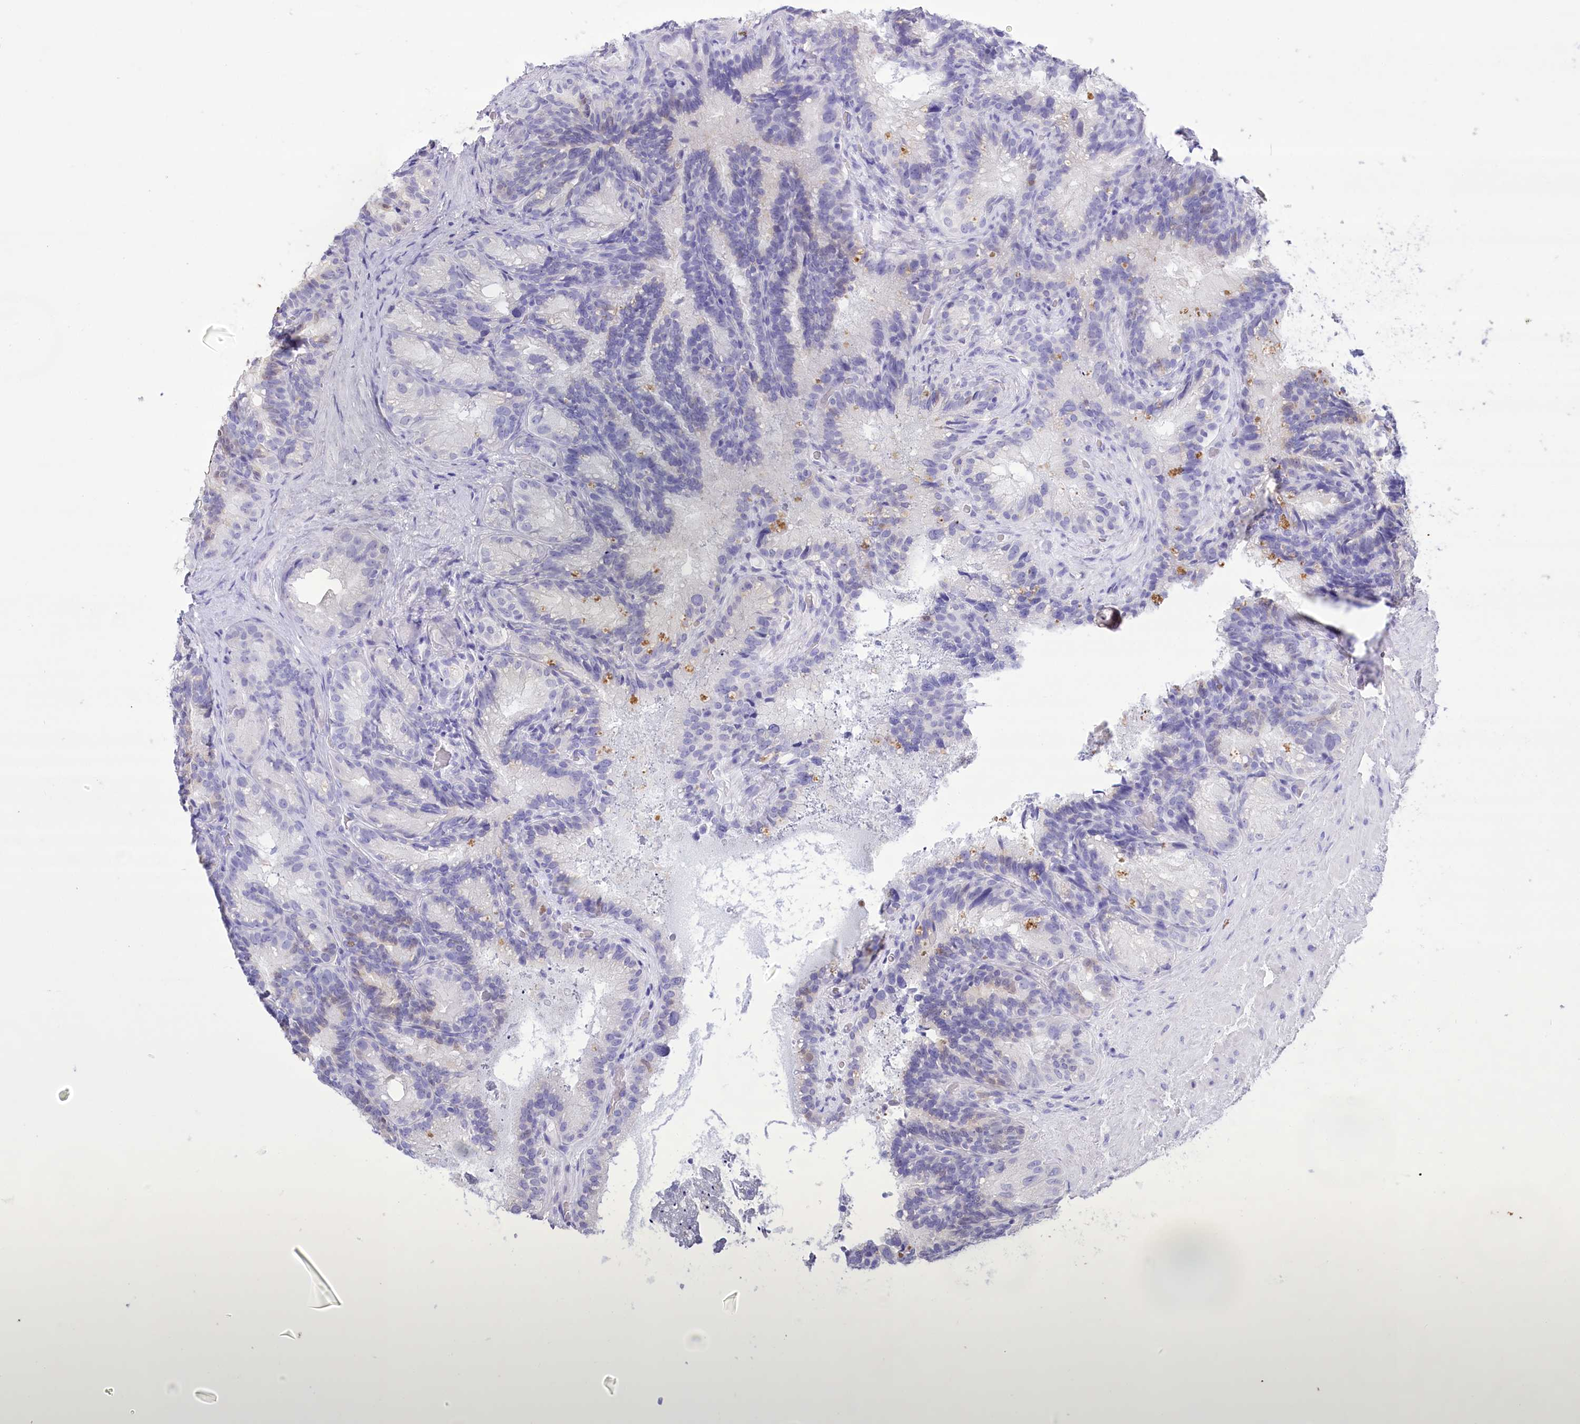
{"staining": {"intensity": "negative", "quantity": "none", "location": "none"}, "tissue": "seminal vesicle", "cell_type": "Glandular cells", "image_type": "normal", "snomed": [{"axis": "morphology", "description": "Normal tissue, NOS"}, {"axis": "topography", "description": "Seminal veicle"}], "caption": "Immunohistochemistry (IHC) image of unremarkable seminal vesicle: seminal vesicle stained with DAB displays no significant protein expression in glandular cells.", "gene": "PBLD", "patient": {"sex": "male", "age": 60}}